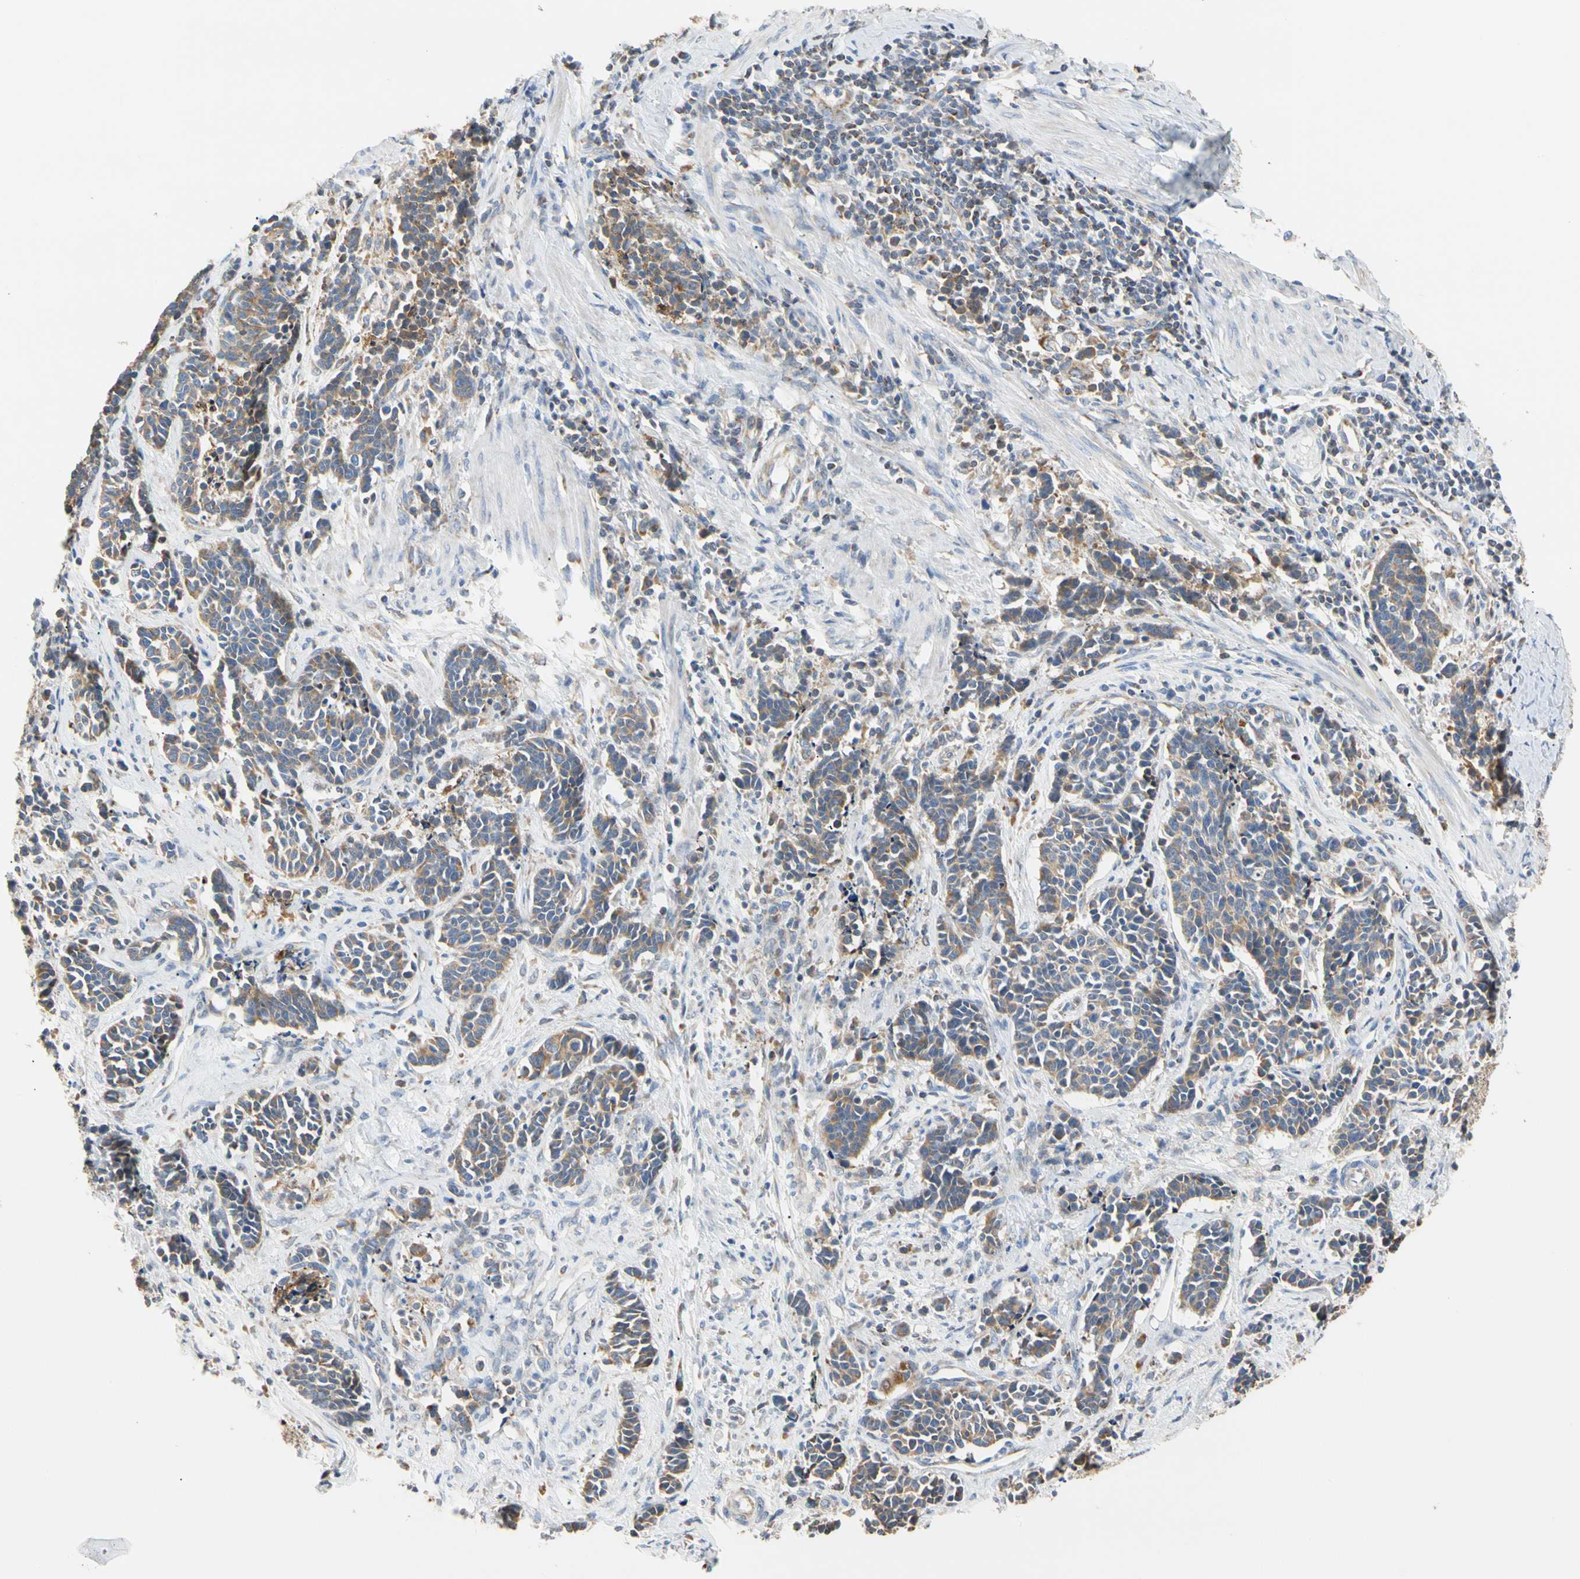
{"staining": {"intensity": "weak", "quantity": ">75%", "location": "cytoplasmic/membranous"}, "tissue": "cervical cancer", "cell_type": "Tumor cells", "image_type": "cancer", "snomed": [{"axis": "morphology", "description": "Squamous cell carcinoma, NOS"}, {"axis": "topography", "description": "Cervix"}], "caption": "Tumor cells exhibit low levels of weak cytoplasmic/membranous positivity in approximately >75% of cells in cervical squamous cell carcinoma.", "gene": "PLGRKT", "patient": {"sex": "female", "age": 35}}